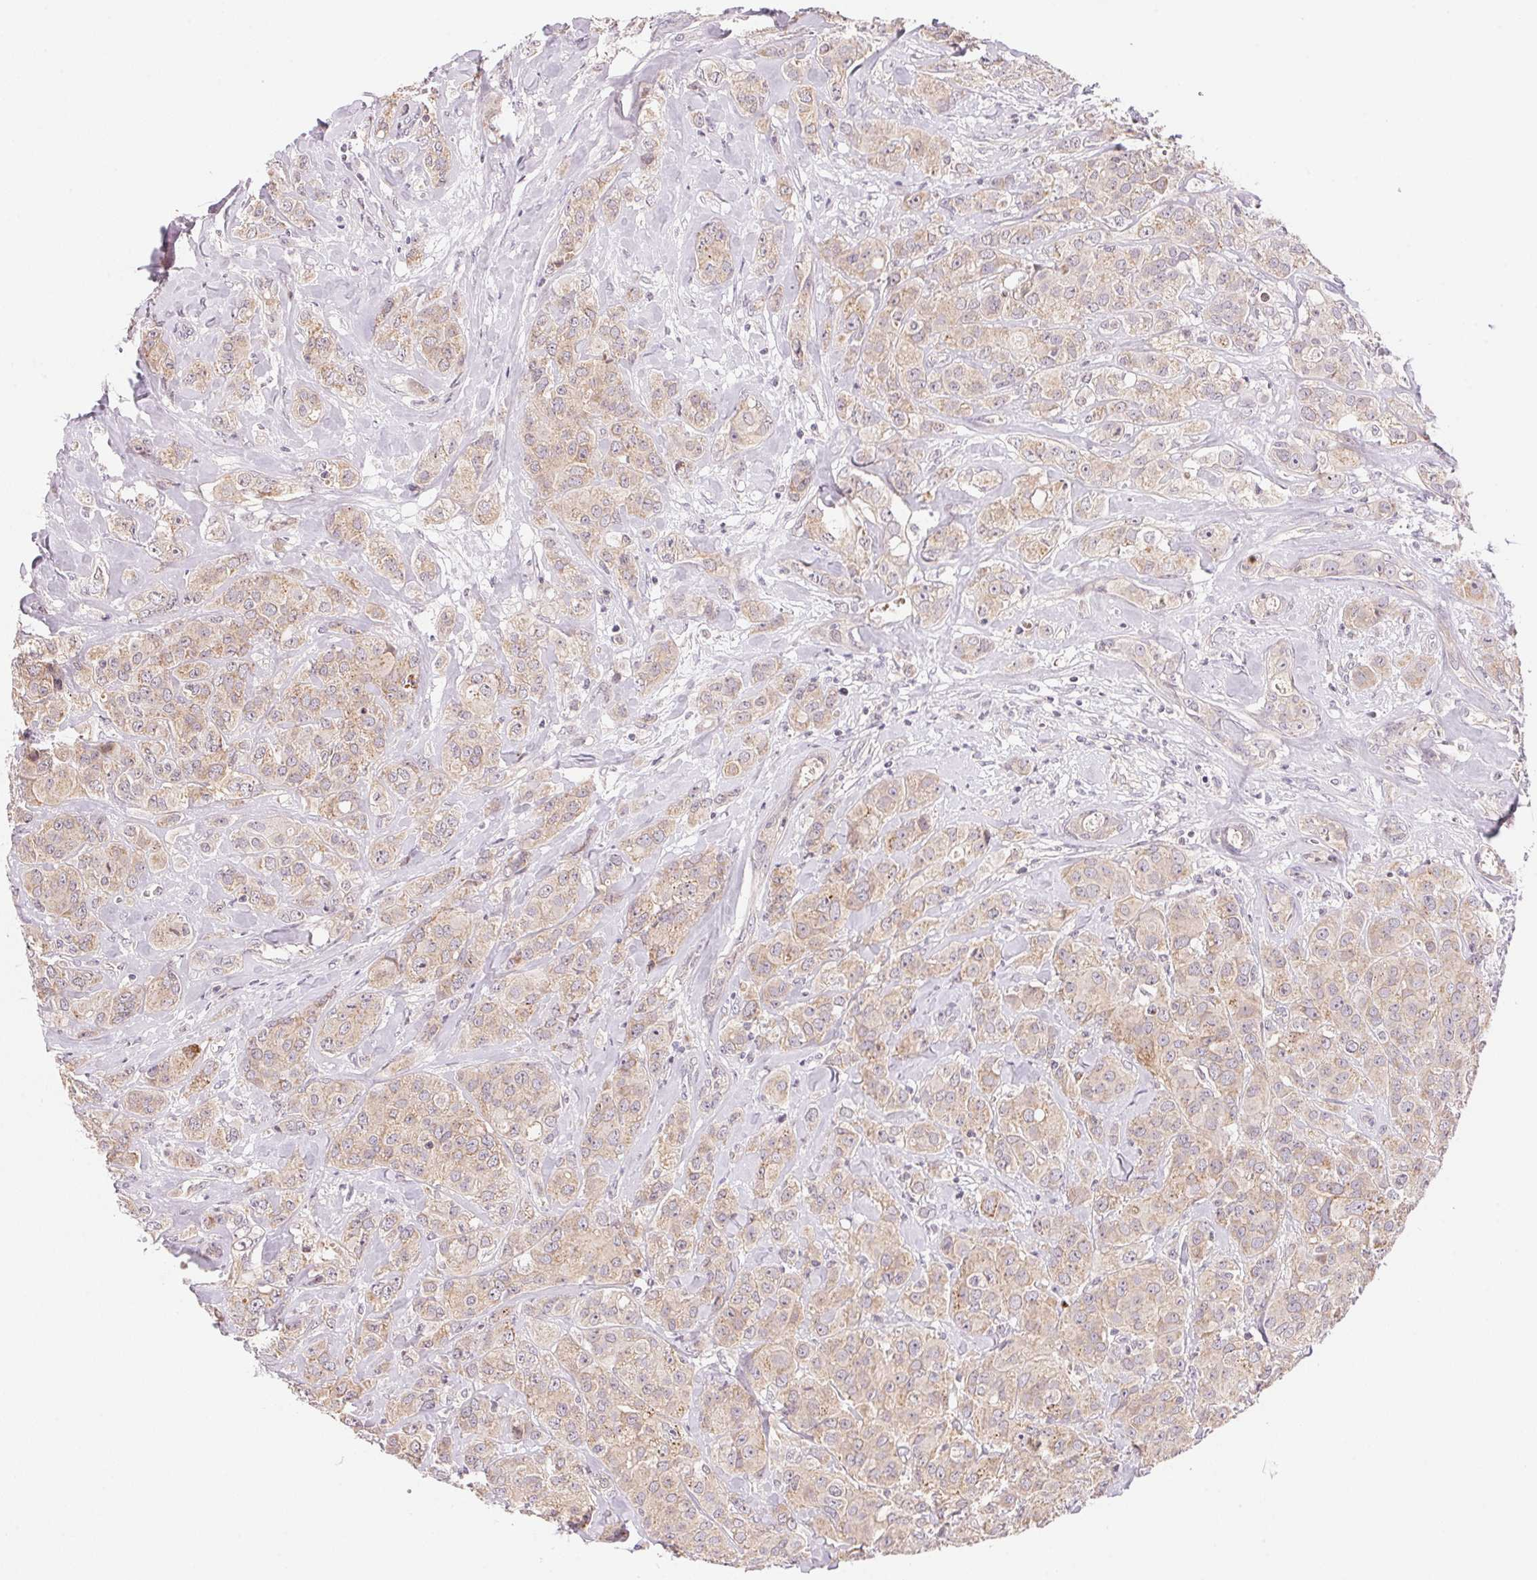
{"staining": {"intensity": "weak", "quantity": ">75%", "location": "cytoplasmic/membranous"}, "tissue": "breast cancer", "cell_type": "Tumor cells", "image_type": "cancer", "snomed": [{"axis": "morphology", "description": "Normal tissue, NOS"}, {"axis": "morphology", "description": "Duct carcinoma"}, {"axis": "topography", "description": "Breast"}], "caption": "Immunohistochemistry (IHC) histopathology image of neoplastic tissue: breast cancer (intraductal carcinoma) stained using immunohistochemistry (IHC) reveals low levels of weak protein expression localized specifically in the cytoplasmic/membranous of tumor cells, appearing as a cytoplasmic/membranous brown color.", "gene": "BNIP5", "patient": {"sex": "female", "age": 43}}